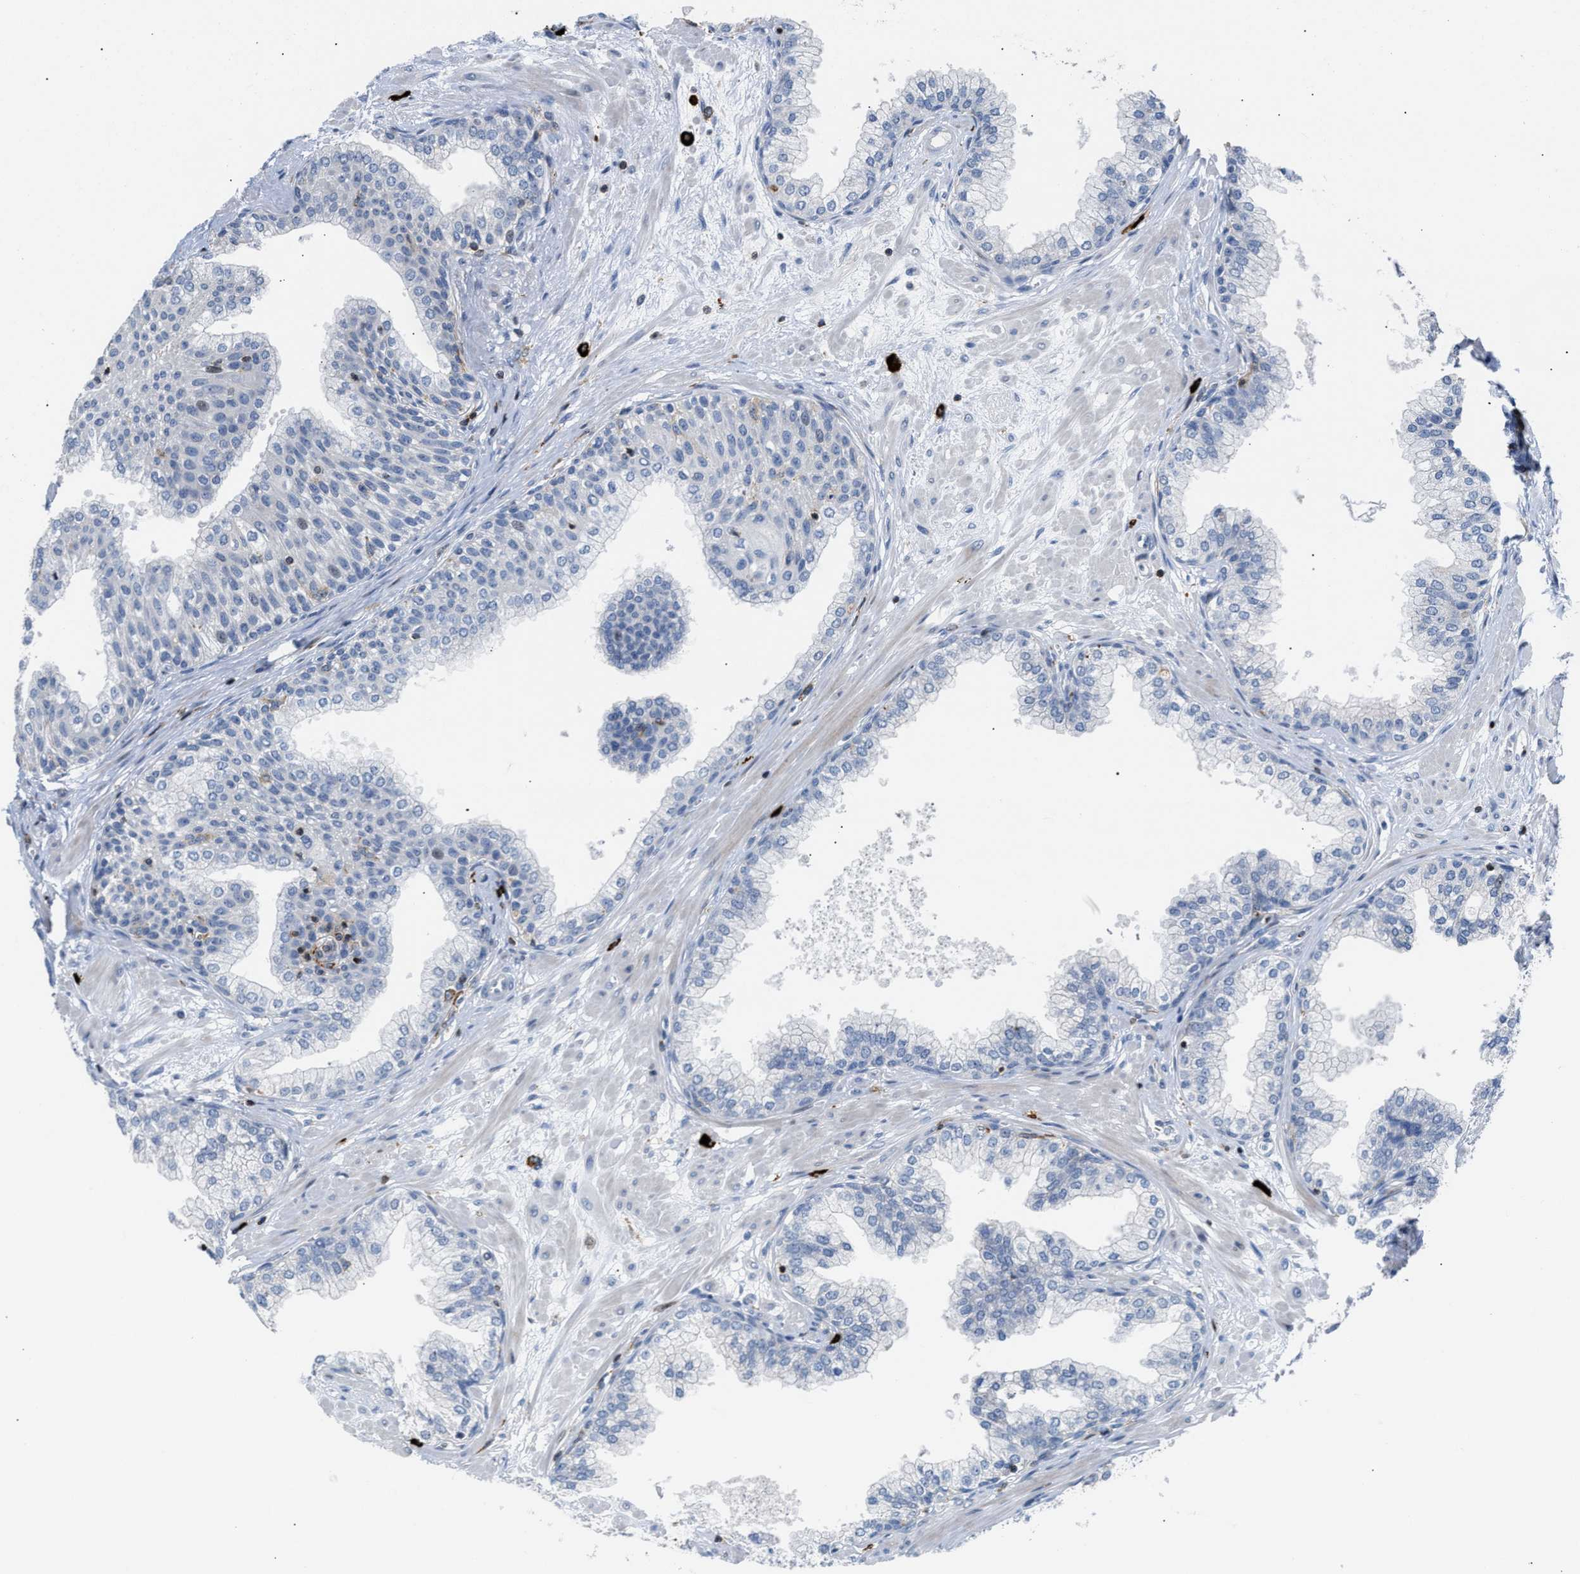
{"staining": {"intensity": "weak", "quantity": "<25%", "location": "cytoplasmic/membranous"}, "tissue": "prostate", "cell_type": "Glandular cells", "image_type": "normal", "snomed": [{"axis": "morphology", "description": "Normal tissue, NOS"}, {"axis": "morphology", "description": "Urothelial carcinoma, Low grade"}, {"axis": "topography", "description": "Urinary bladder"}, {"axis": "topography", "description": "Prostate"}], "caption": "Immunohistochemistry of normal human prostate reveals no expression in glandular cells.", "gene": "ATP9A", "patient": {"sex": "male", "age": 60}}